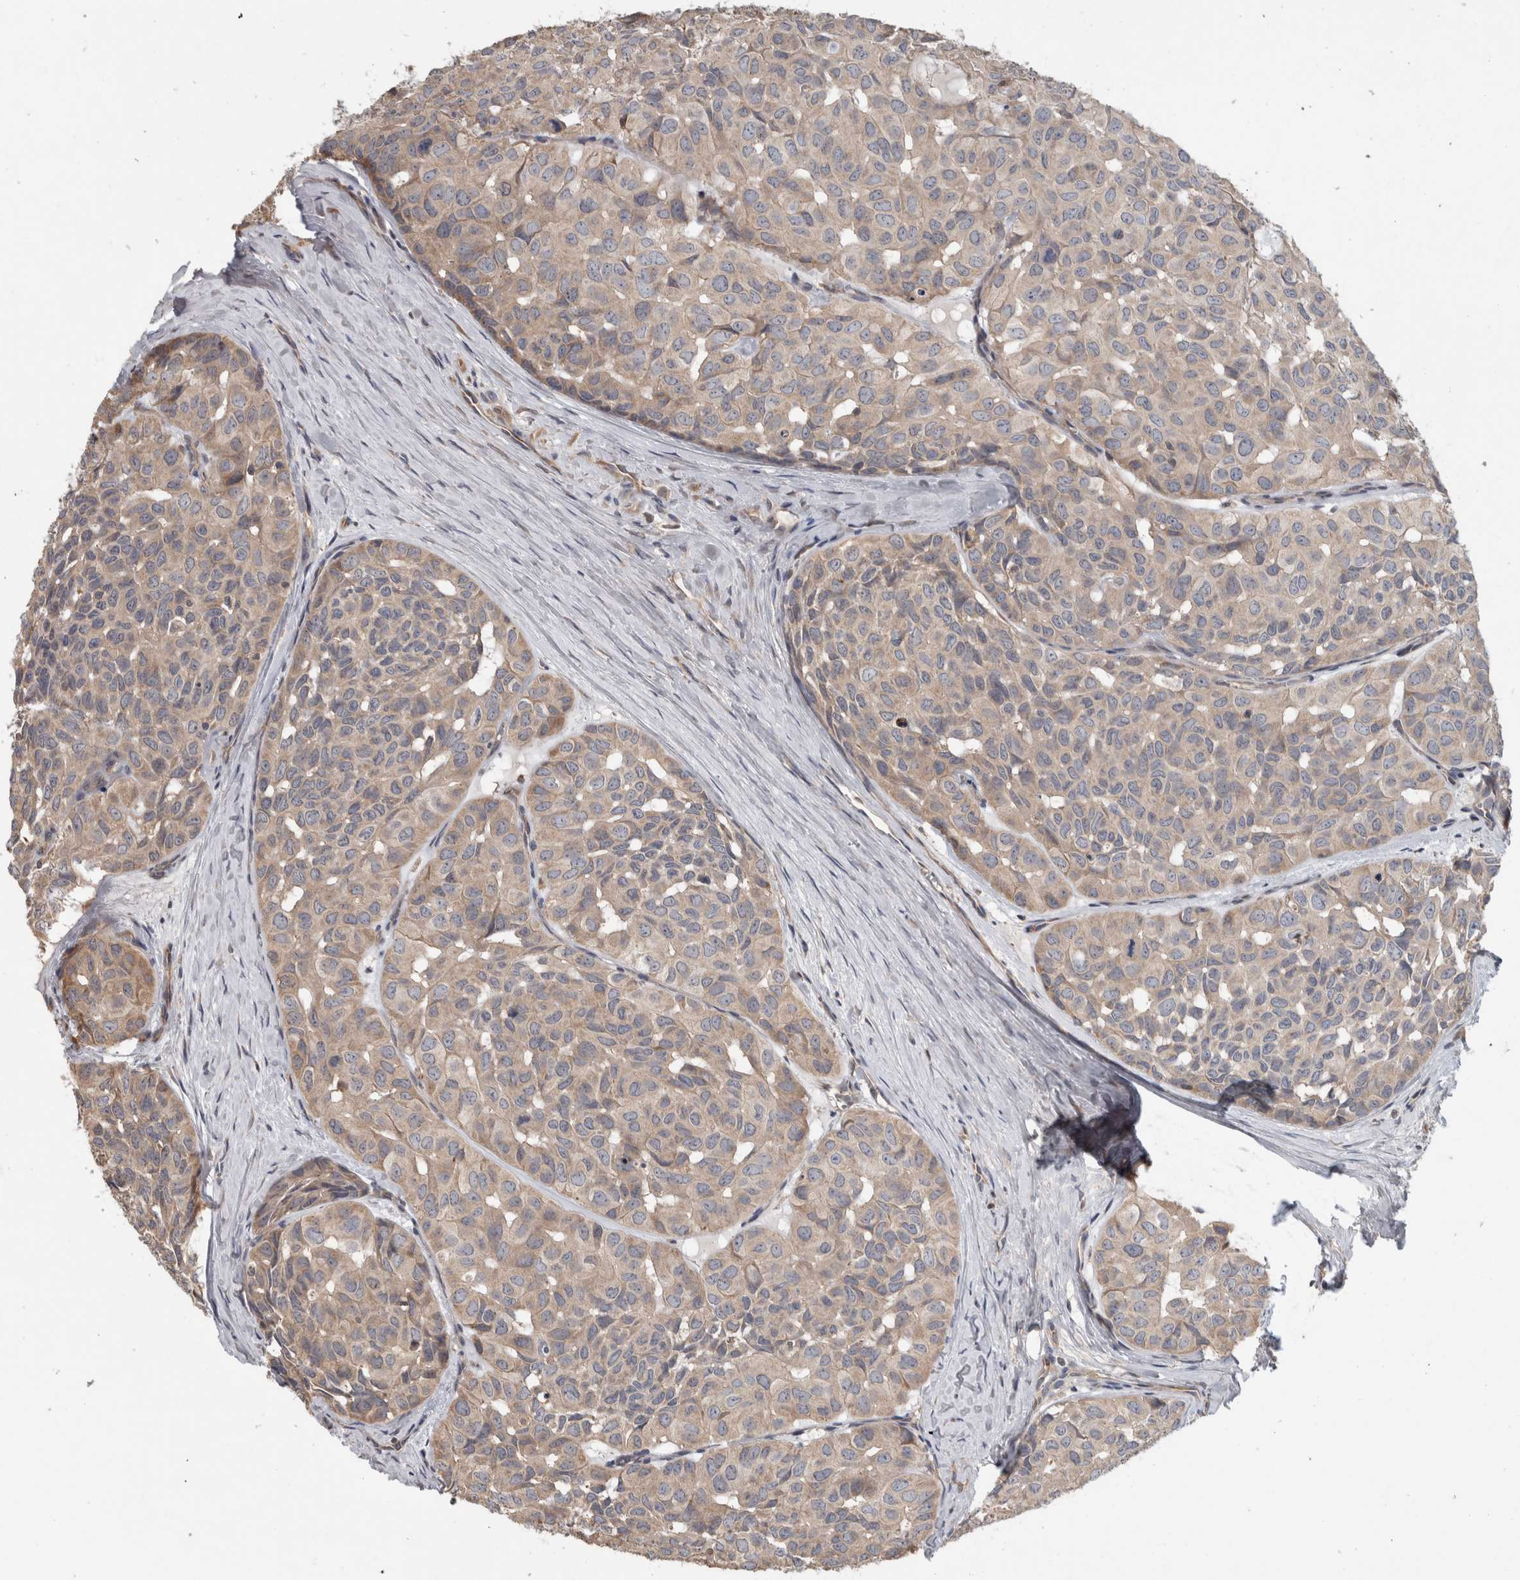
{"staining": {"intensity": "negative", "quantity": "none", "location": "none"}, "tissue": "head and neck cancer", "cell_type": "Tumor cells", "image_type": "cancer", "snomed": [{"axis": "morphology", "description": "Adenocarcinoma, NOS"}, {"axis": "topography", "description": "Salivary gland, NOS"}, {"axis": "topography", "description": "Head-Neck"}], "caption": "Immunohistochemical staining of human head and neck cancer shows no significant staining in tumor cells.", "gene": "TARBP1", "patient": {"sex": "female", "age": 76}}